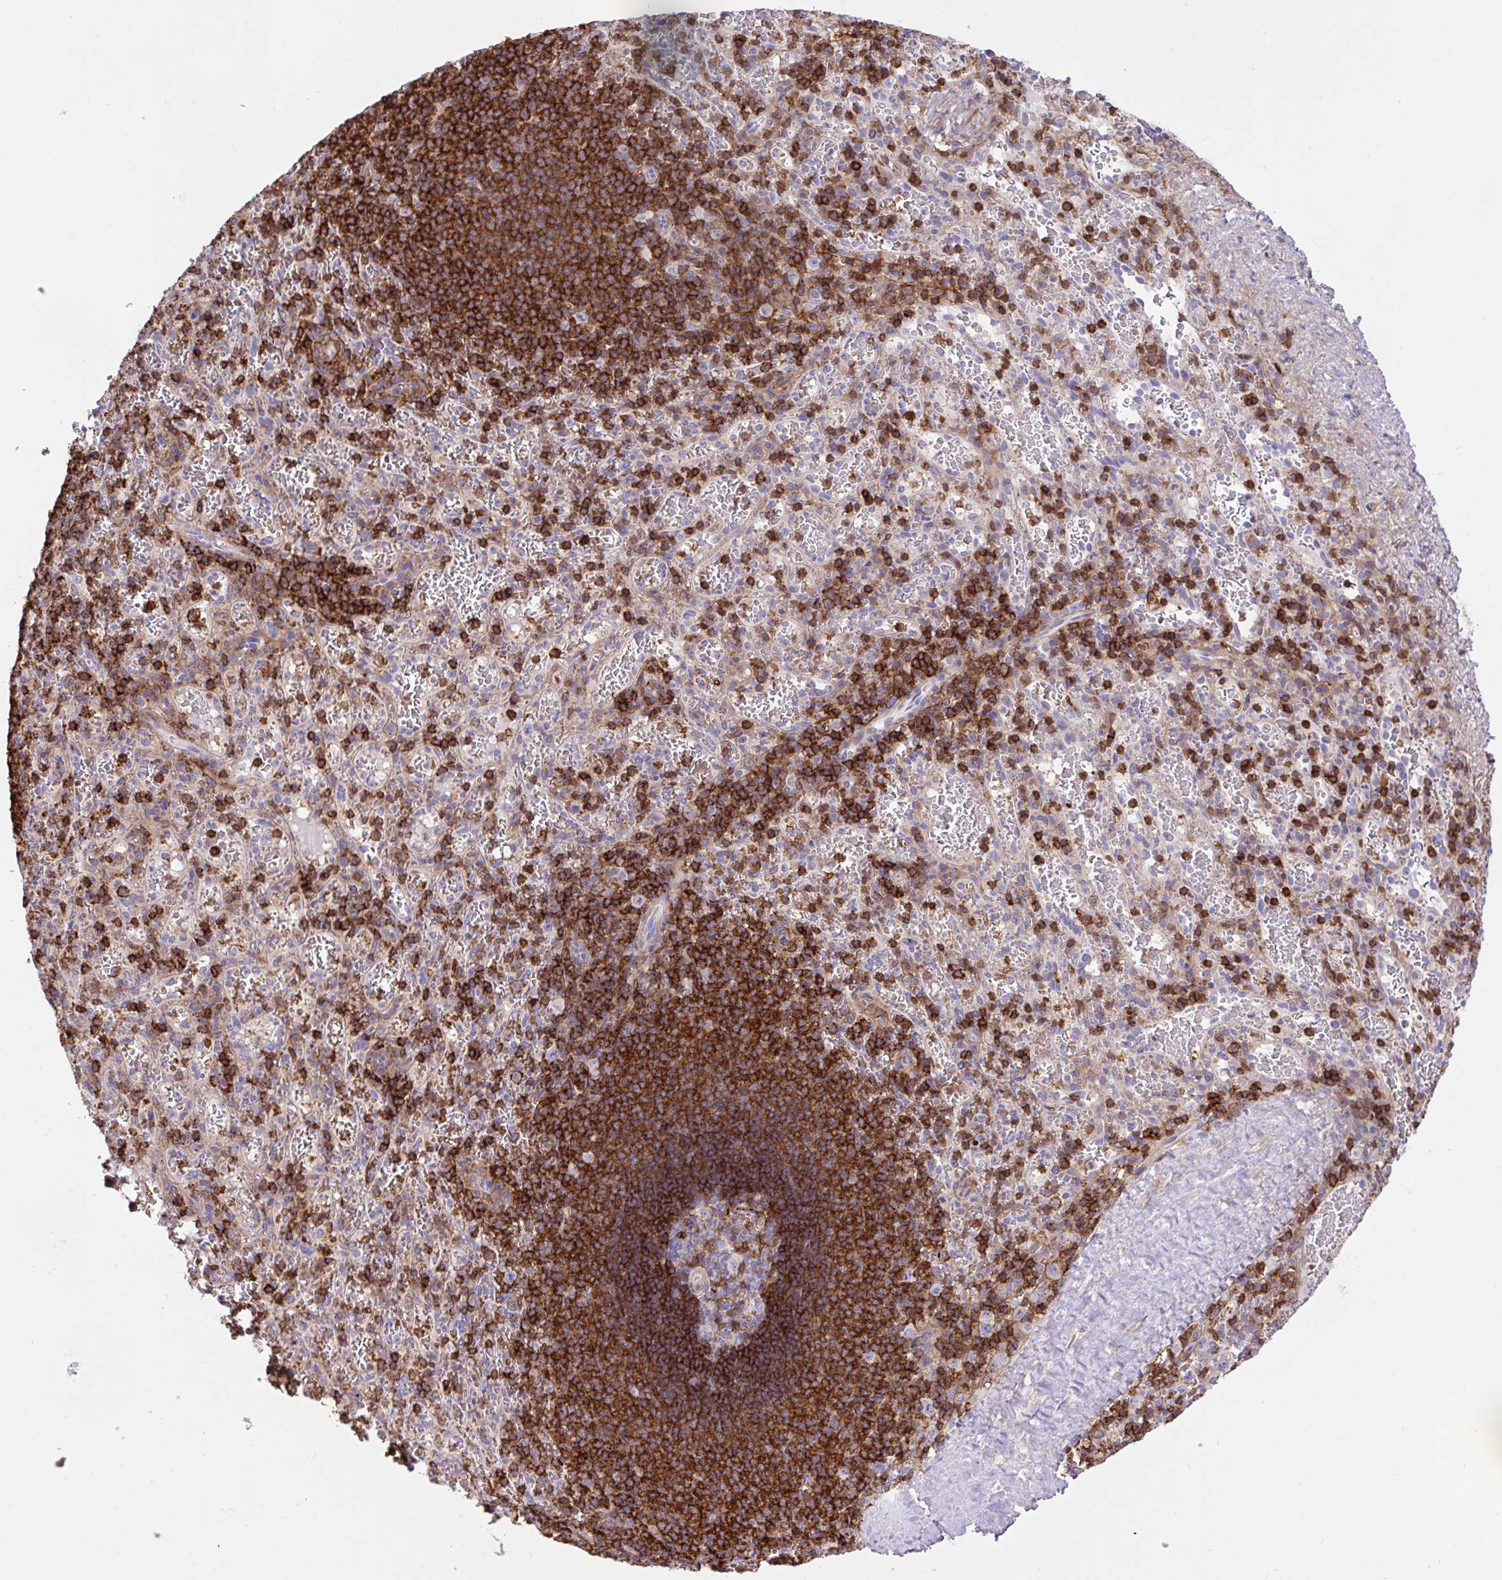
{"staining": {"intensity": "strong", "quantity": "25%-75%", "location": "cytoplasmic/membranous"}, "tissue": "spleen", "cell_type": "Cells in red pulp", "image_type": "normal", "snomed": [{"axis": "morphology", "description": "Normal tissue, NOS"}, {"axis": "topography", "description": "Spleen"}], "caption": "Strong cytoplasmic/membranous protein staining is identified in about 25%-75% of cells in red pulp in spleen.", "gene": "ERI1", "patient": {"sex": "male", "age": 57}}